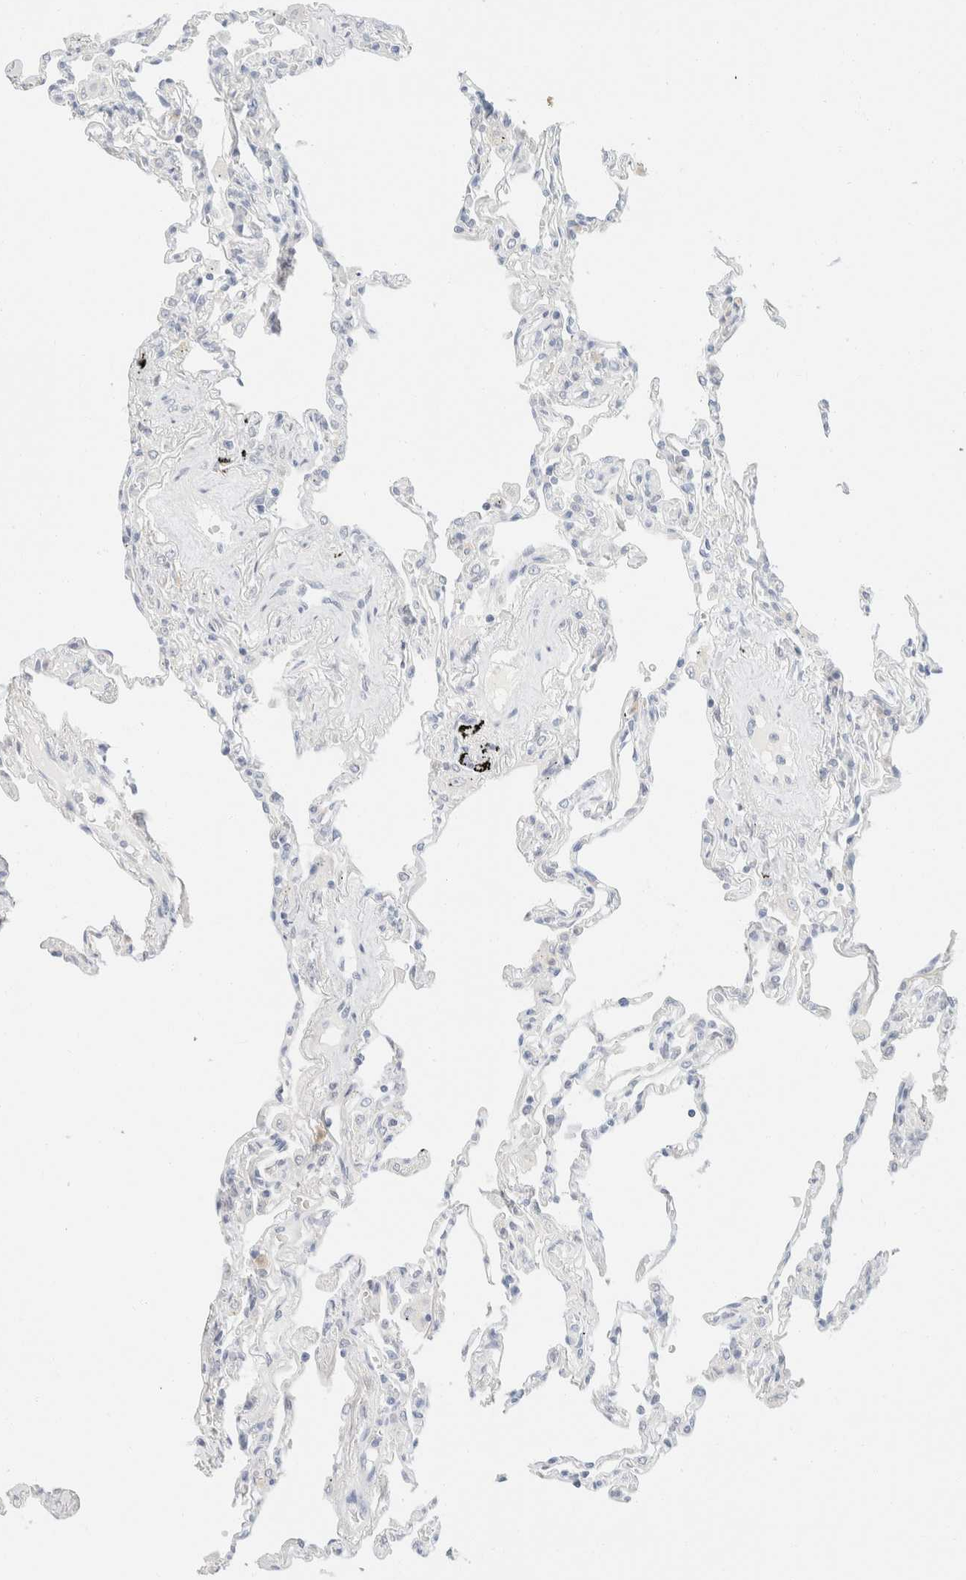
{"staining": {"intensity": "negative", "quantity": "none", "location": "none"}, "tissue": "lung", "cell_type": "Alveolar cells", "image_type": "normal", "snomed": [{"axis": "morphology", "description": "Normal tissue, NOS"}, {"axis": "topography", "description": "Lung"}], "caption": "Image shows no protein staining in alveolar cells of unremarkable lung. Brightfield microscopy of immunohistochemistry (IHC) stained with DAB (3,3'-diaminobenzidine) (brown) and hematoxylin (blue), captured at high magnification.", "gene": "KRT20", "patient": {"sex": "male", "age": 59}}